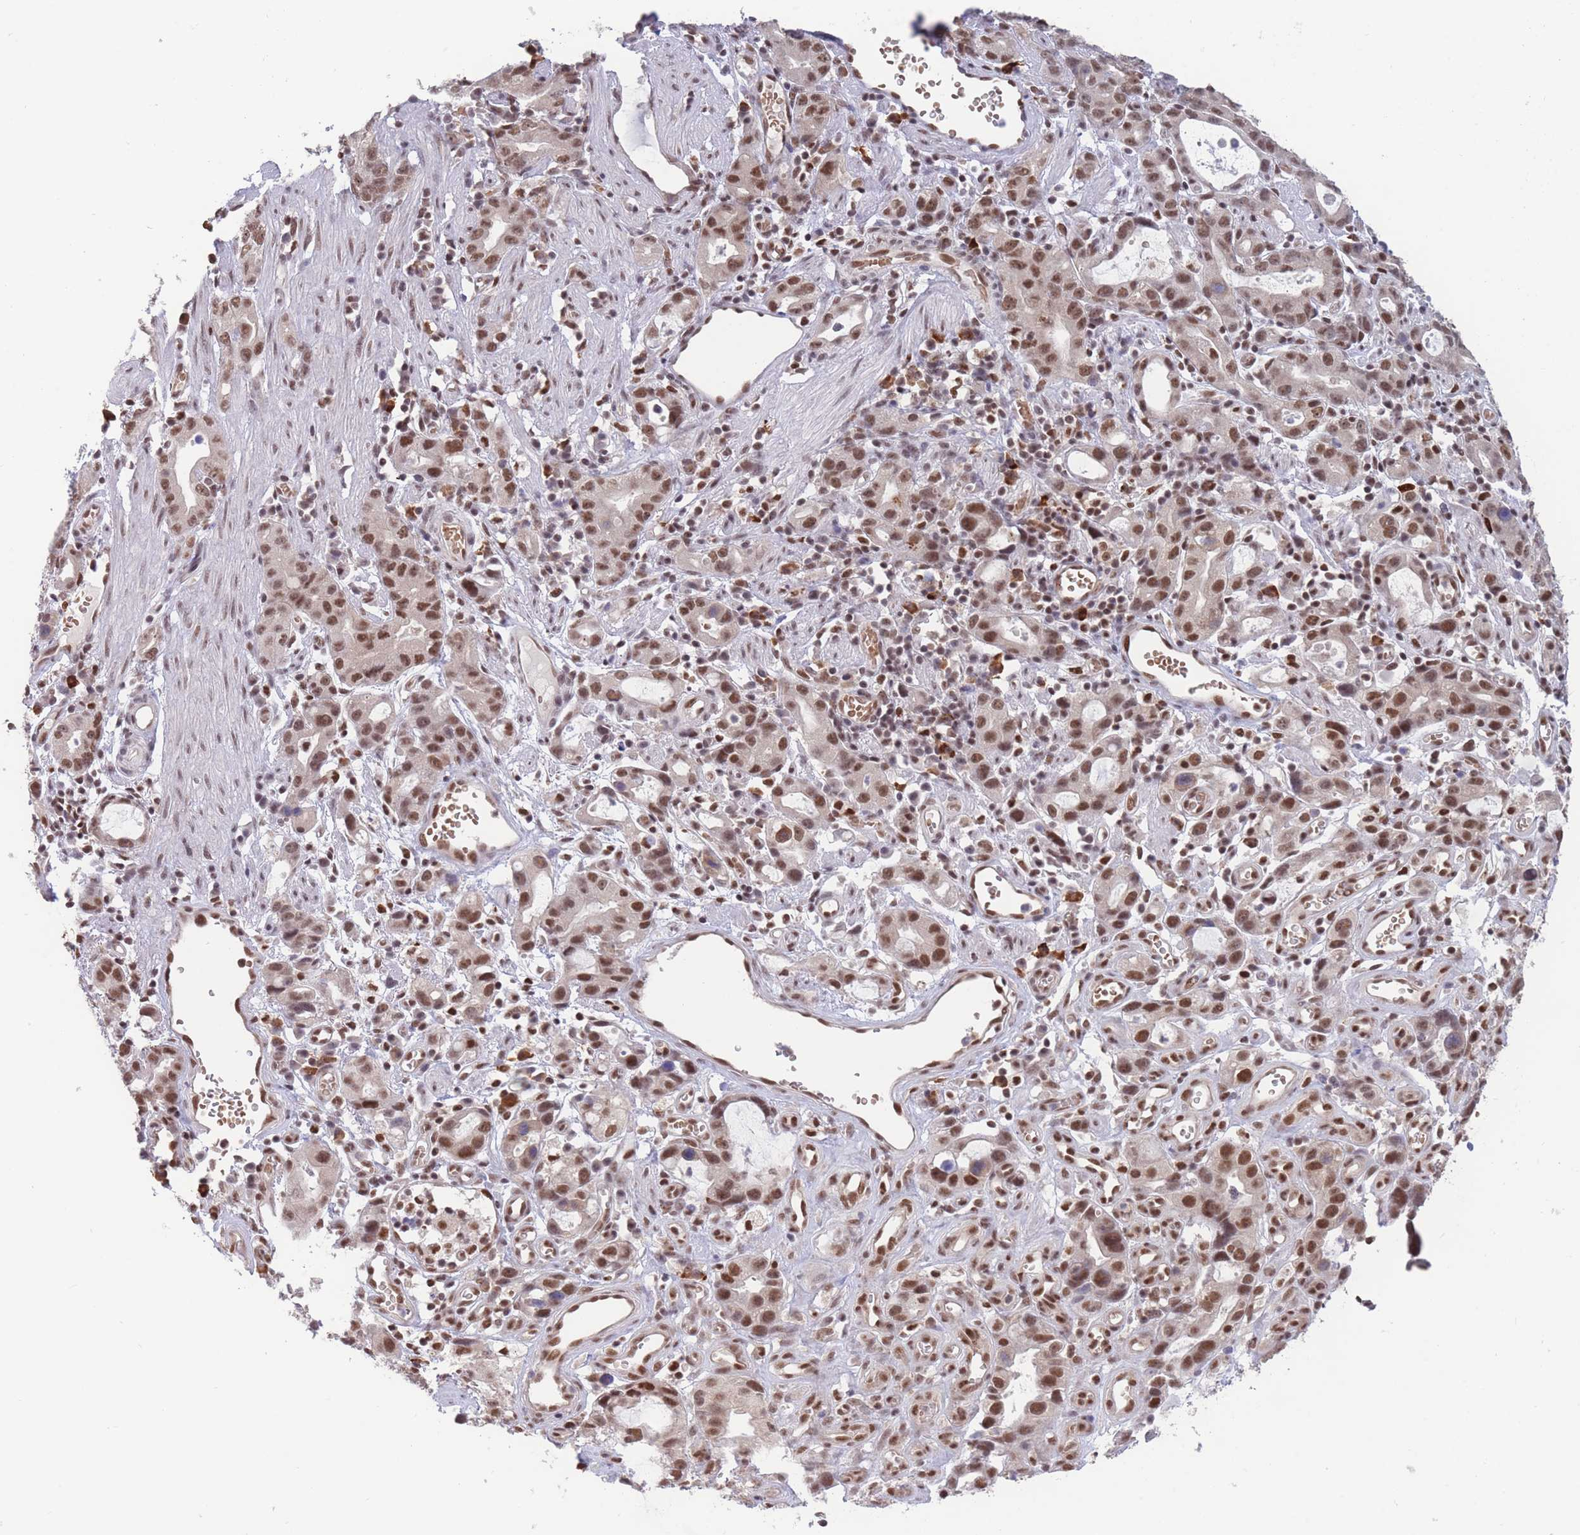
{"staining": {"intensity": "moderate", "quantity": ">75%", "location": "nuclear"}, "tissue": "stomach cancer", "cell_type": "Tumor cells", "image_type": "cancer", "snomed": [{"axis": "morphology", "description": "Adenocarcinoma, NOS"}, {"axis": "topography", "description": "Stomach"}], "caption": "Stomach cancer was stained to show a protein in brown. There is medium levels of moderate nuclear expression in about >75% of tumor cells. Immunohistochemistry stains the protein in brown and the nuclei are stained blue.", "gene": "SMAD9", "patient": {"sex": "male", "age": 55}}